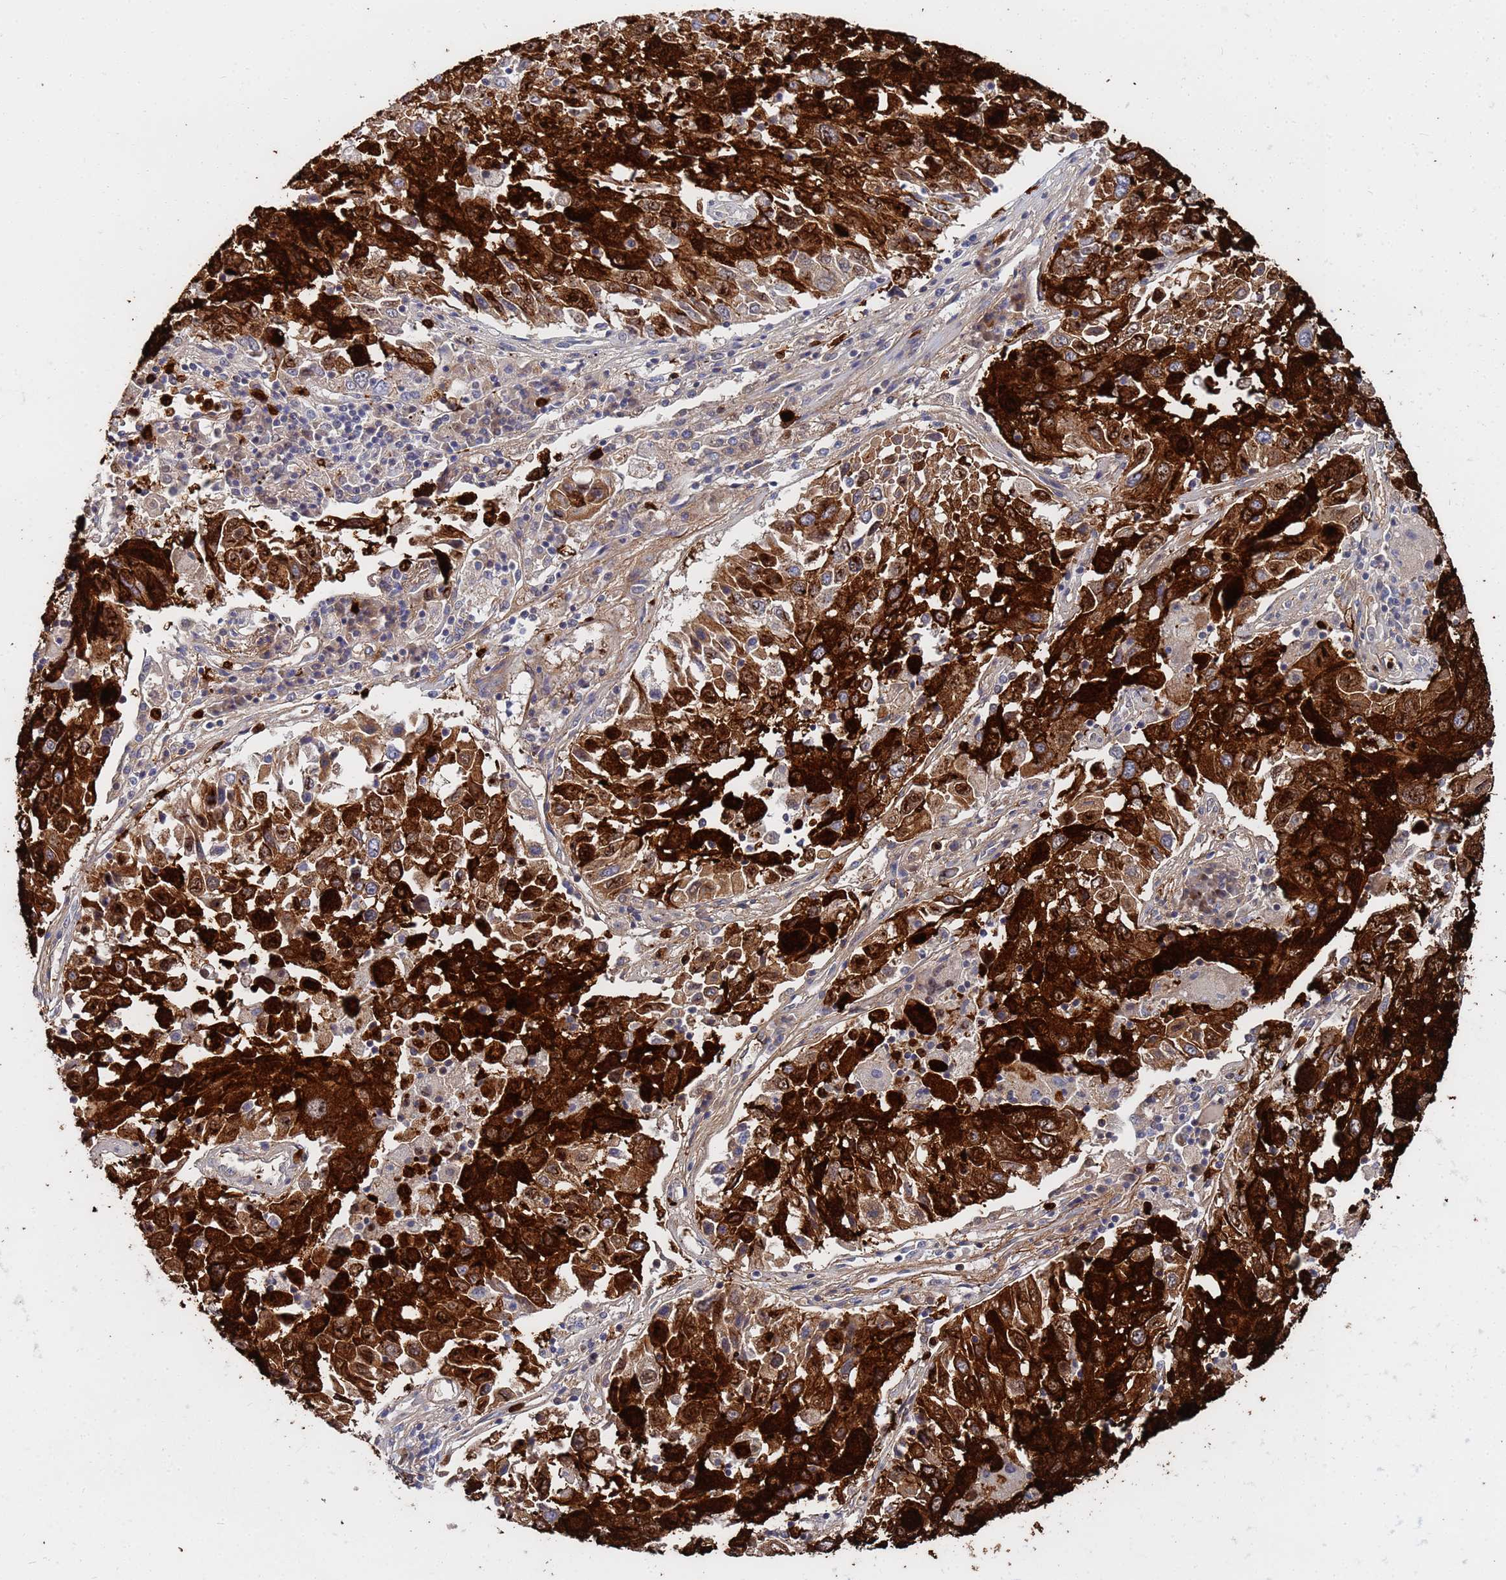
{"staining": {"intensity": "strong", "quantity": "25%-75%", "location": "cytoplasmic/membranous,nuclear"}, "tissue": "lung cancer", "cell_type": "Tumor cells", "image_type": "cancer", "snomed": [{"axis": "morphology", "description": "Squamous cell carcinoma, NOS"}, {"axis": "topography", "description": "Lung"}], "caption": "Brown immunohistochemical staining in human lung cancer (squamous cell carcinoma) displays strong cytoplasmic/membranous and nuclear staining in approximately 25%-75% of tumor cells.", "gene": "MTCL1", "patient": {"sex": "male", "age": 65}}